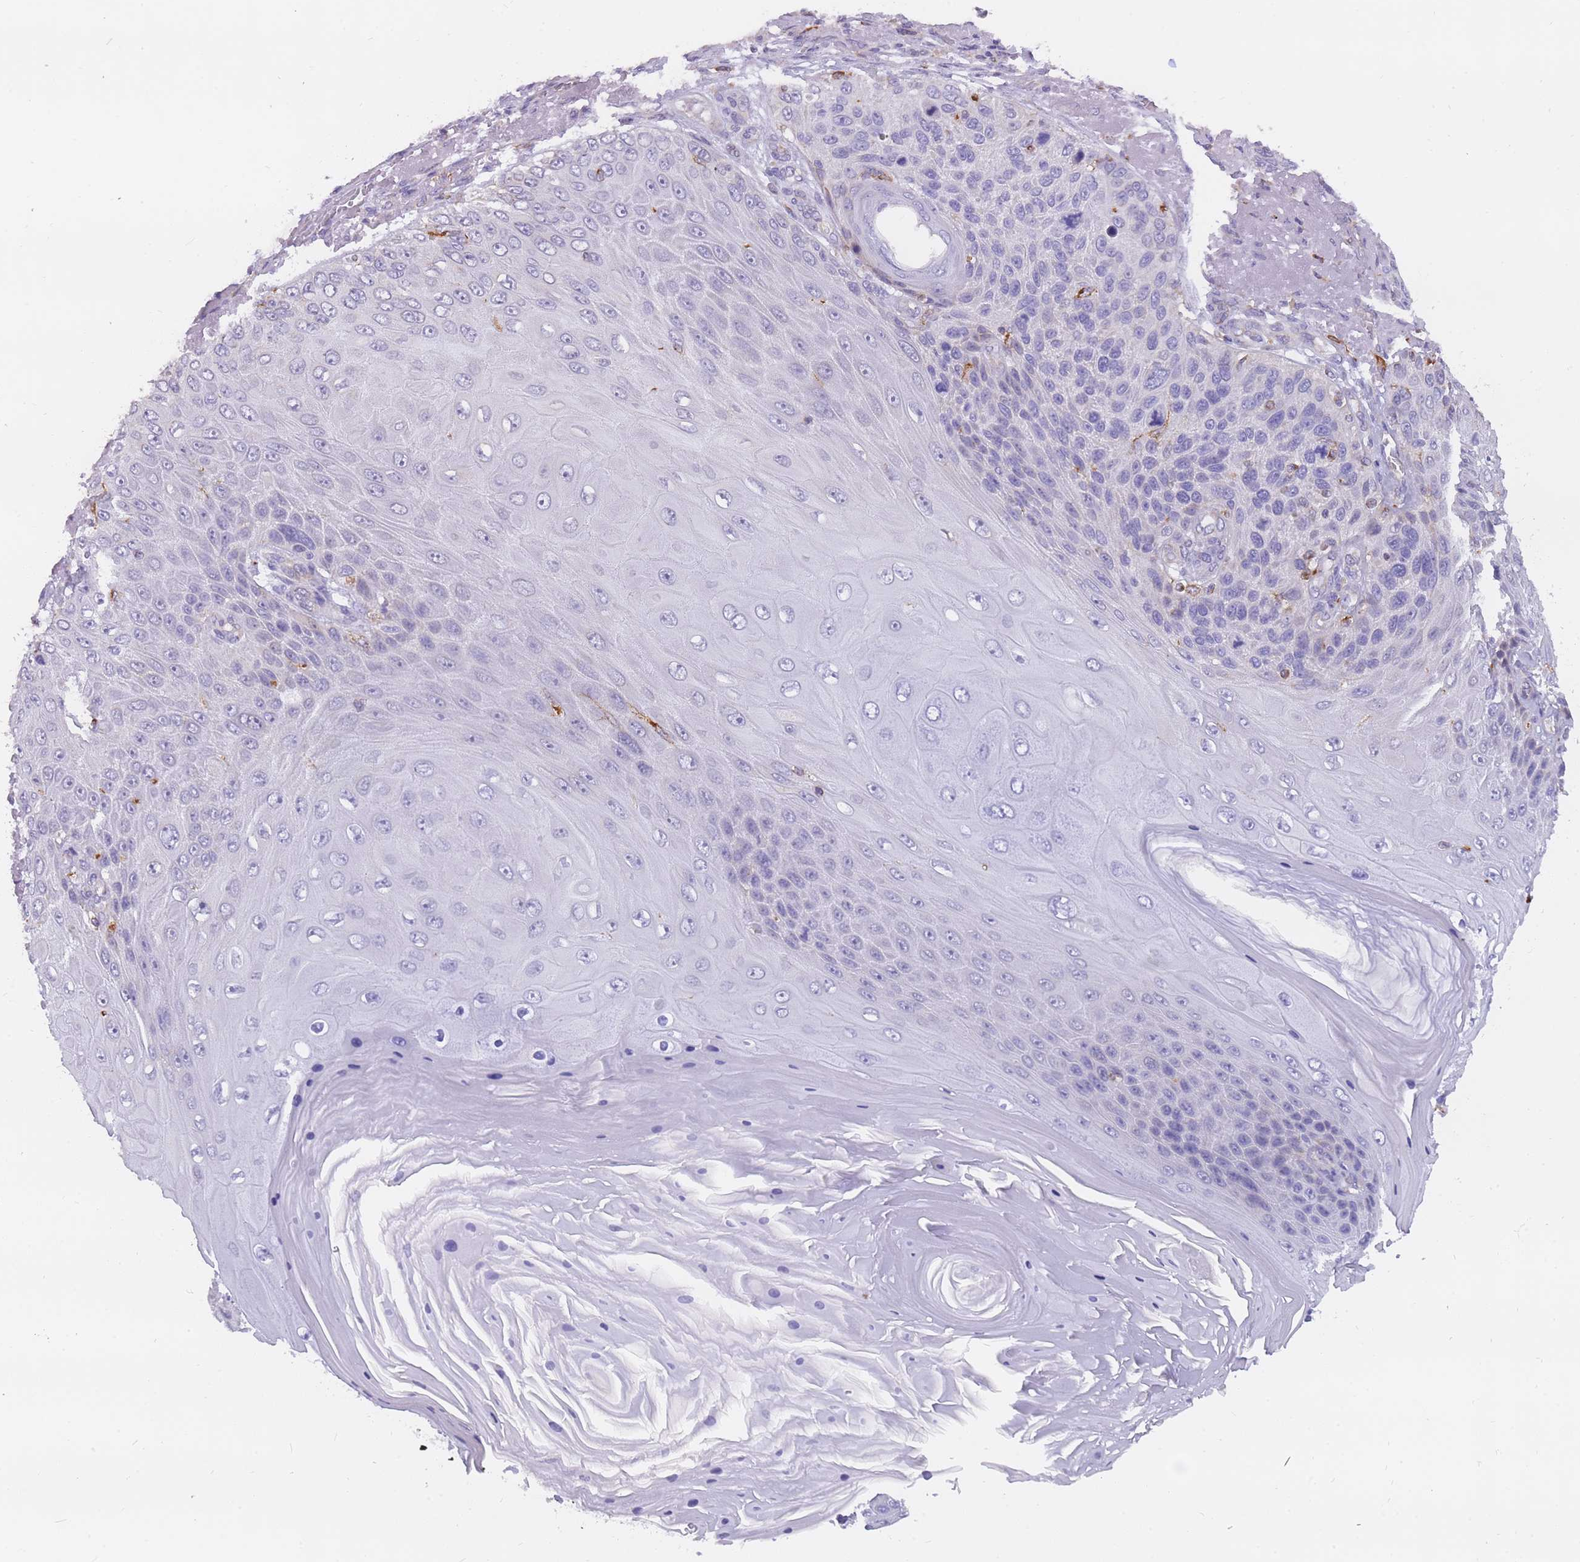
{"staining": {"intensity": "negative", "quantity": "none", "location": "none"}, "tissue": "skin cancer", "cell_type": "Tumor cells", "image_type": "cancer", "snomed": [{"axis": "morphology", "description": "Squamous cell carcinoma, NOS"}, {"axis": "topography", "description": "Skin"}], "caption": "A photomicrograph of human skin cancer is negative for staining in tumor cells.", "gene": "ZNF662", "patient": {"sex": "female", "age": 88}}